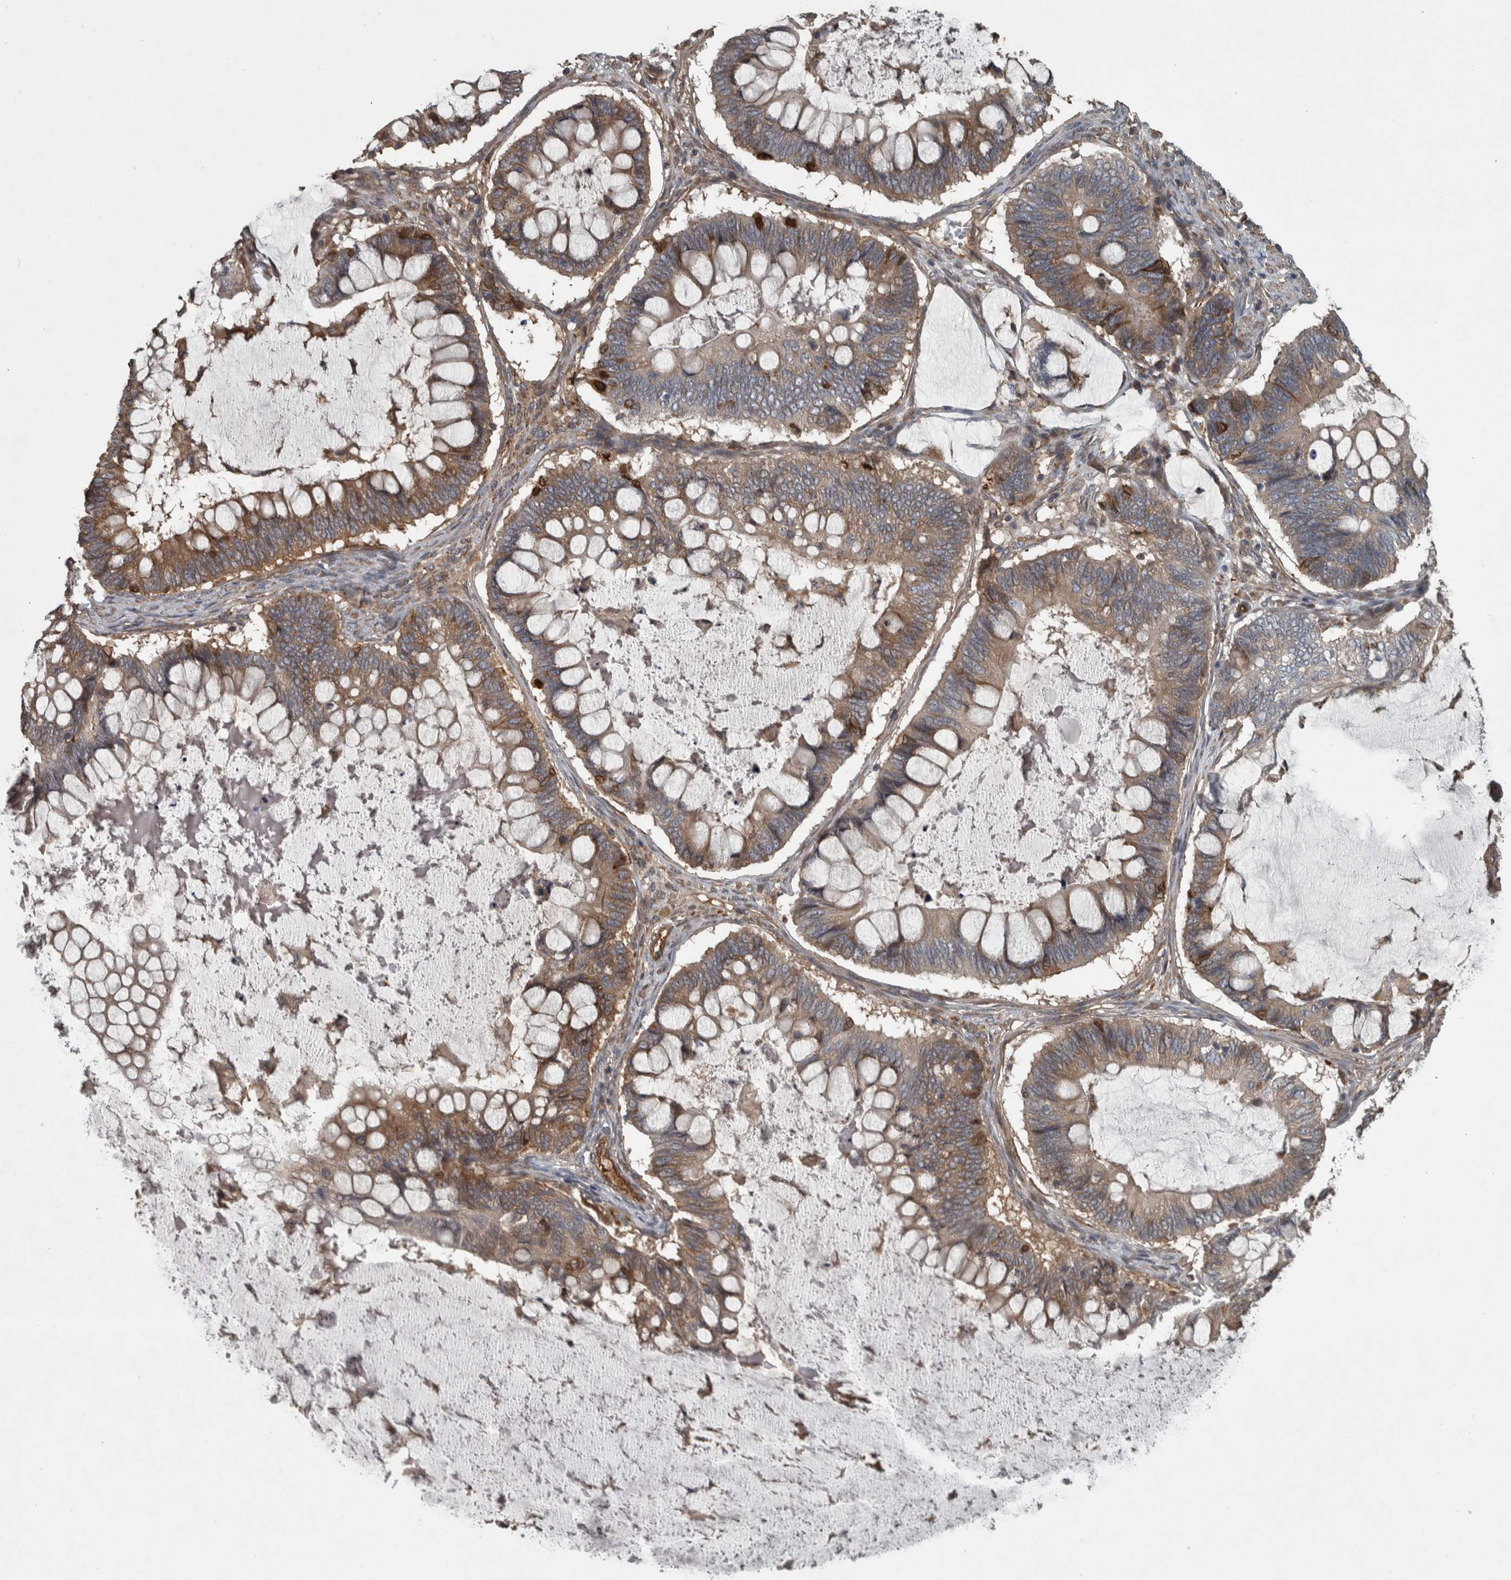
{"staining": {"intensity": "moderate", "quantity": ">75%", "location": "cytoplasmic/membranous"}, "tissue": "ovarian cancer", "cell_type": "Tumor cells", "image_type": "cancer", "snomed": [{"axis": "morphology", "description": "Cystadenocarcinoma, mucinous, NOS"}, {"axis": "topography", "description": "Ovary"}], "caption": "High-power microscopy captured an IHC image of mucinous cystadenocarcinoma (ovarian), revealing moderate cytoplasmic/membranous positivity in about >75% of tumor cells.", "gene": "EXOC8", "patient": {"sex": "female", "age": 61}}